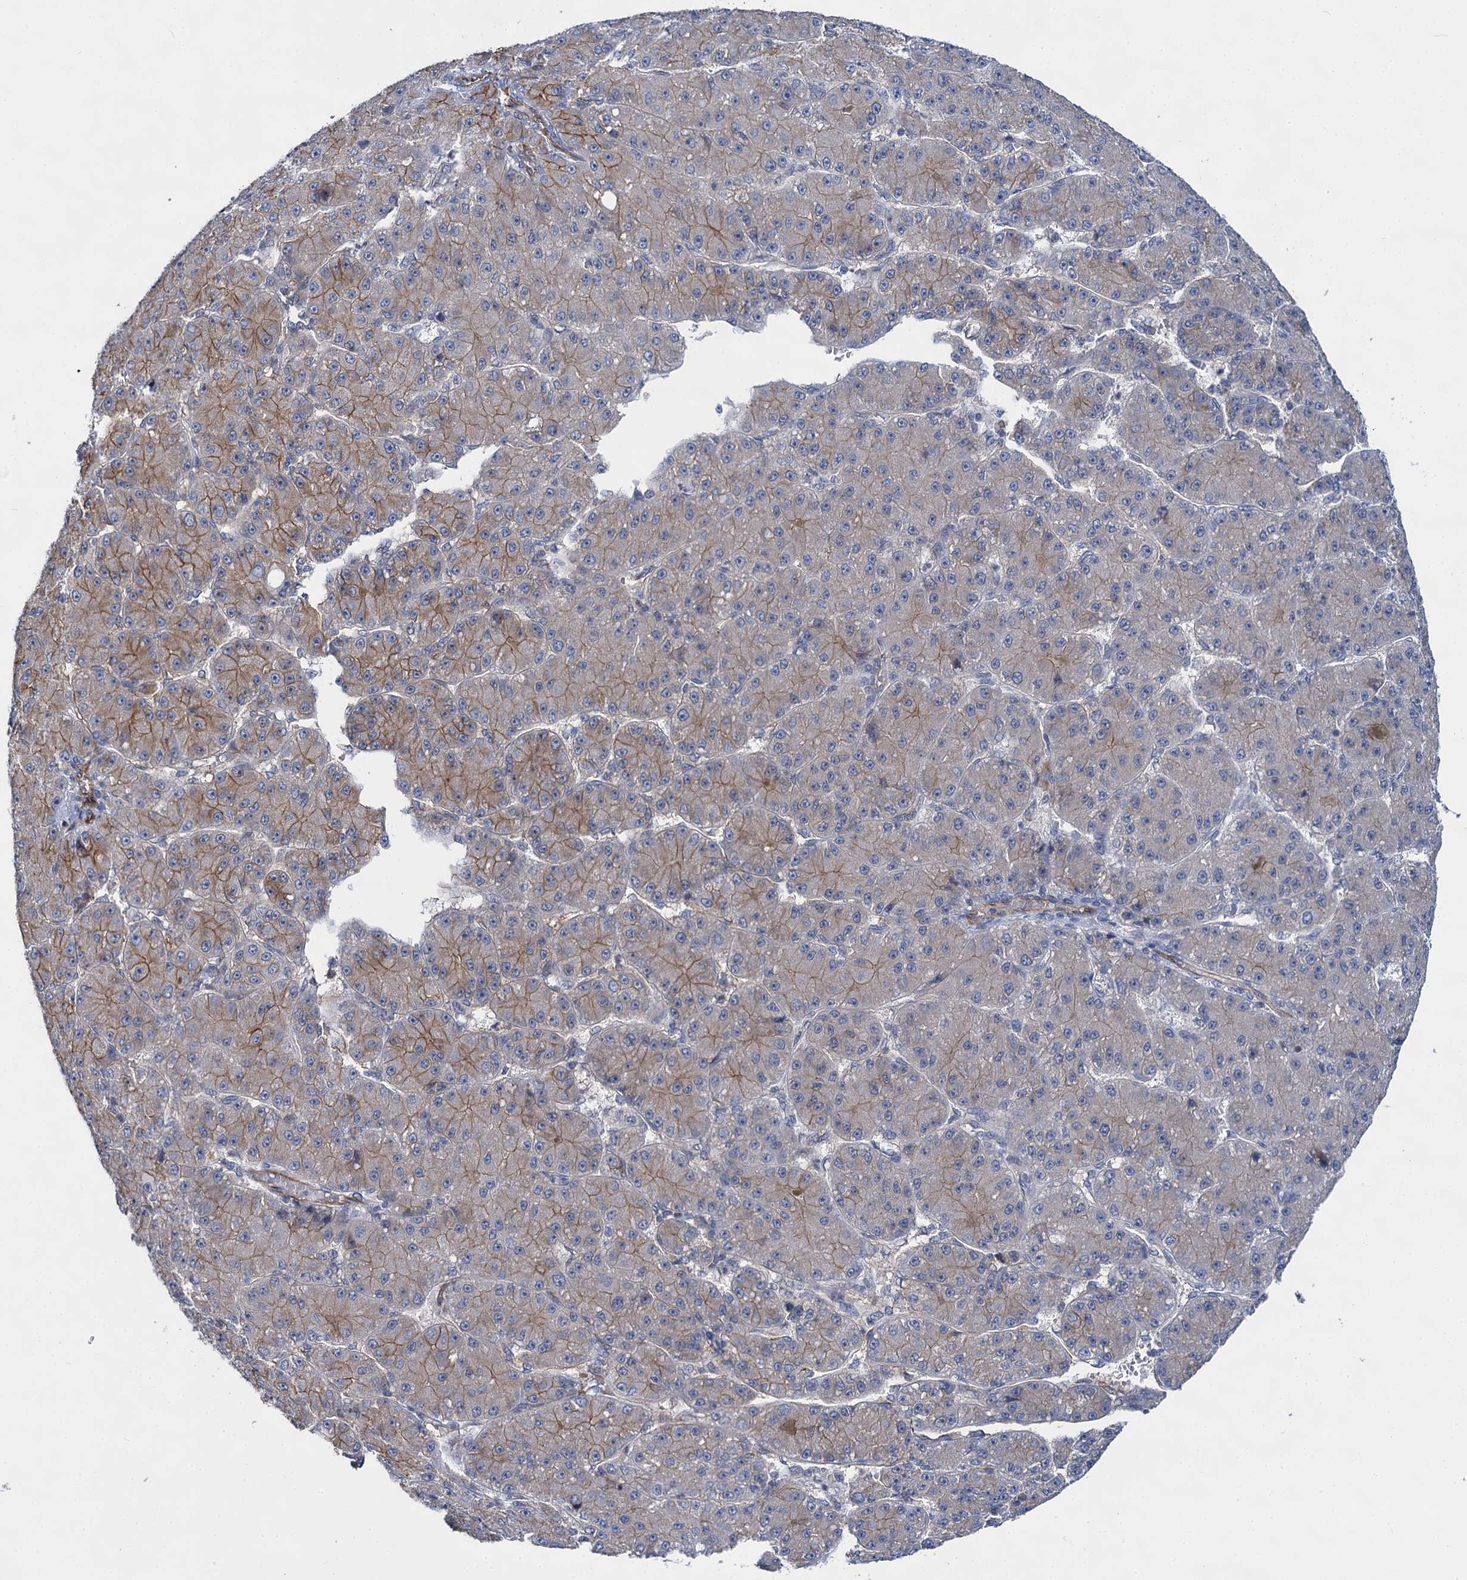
{"staining": {"intensity": "moderate", "quantity": "25%-75%", "location": "cytoplasmic/membranous"}, "tissue": "liver cancer", "cell_type": "Tumor cells", "image_type": "cancer", "snomed": [{"axis": "morphology", "description": "Carcinoma, Hepatocellular, NOS"}, {"axis": "topography", "description": "Liver"}], "caption": "Brown immunohistochemical staining in liver cancer reveals moderate cytoplasmic/membranous expression in about 25%-75% of tumor cells.", "gene": "ABLIM1", "patient": {"sex": "male", "age": 67}}